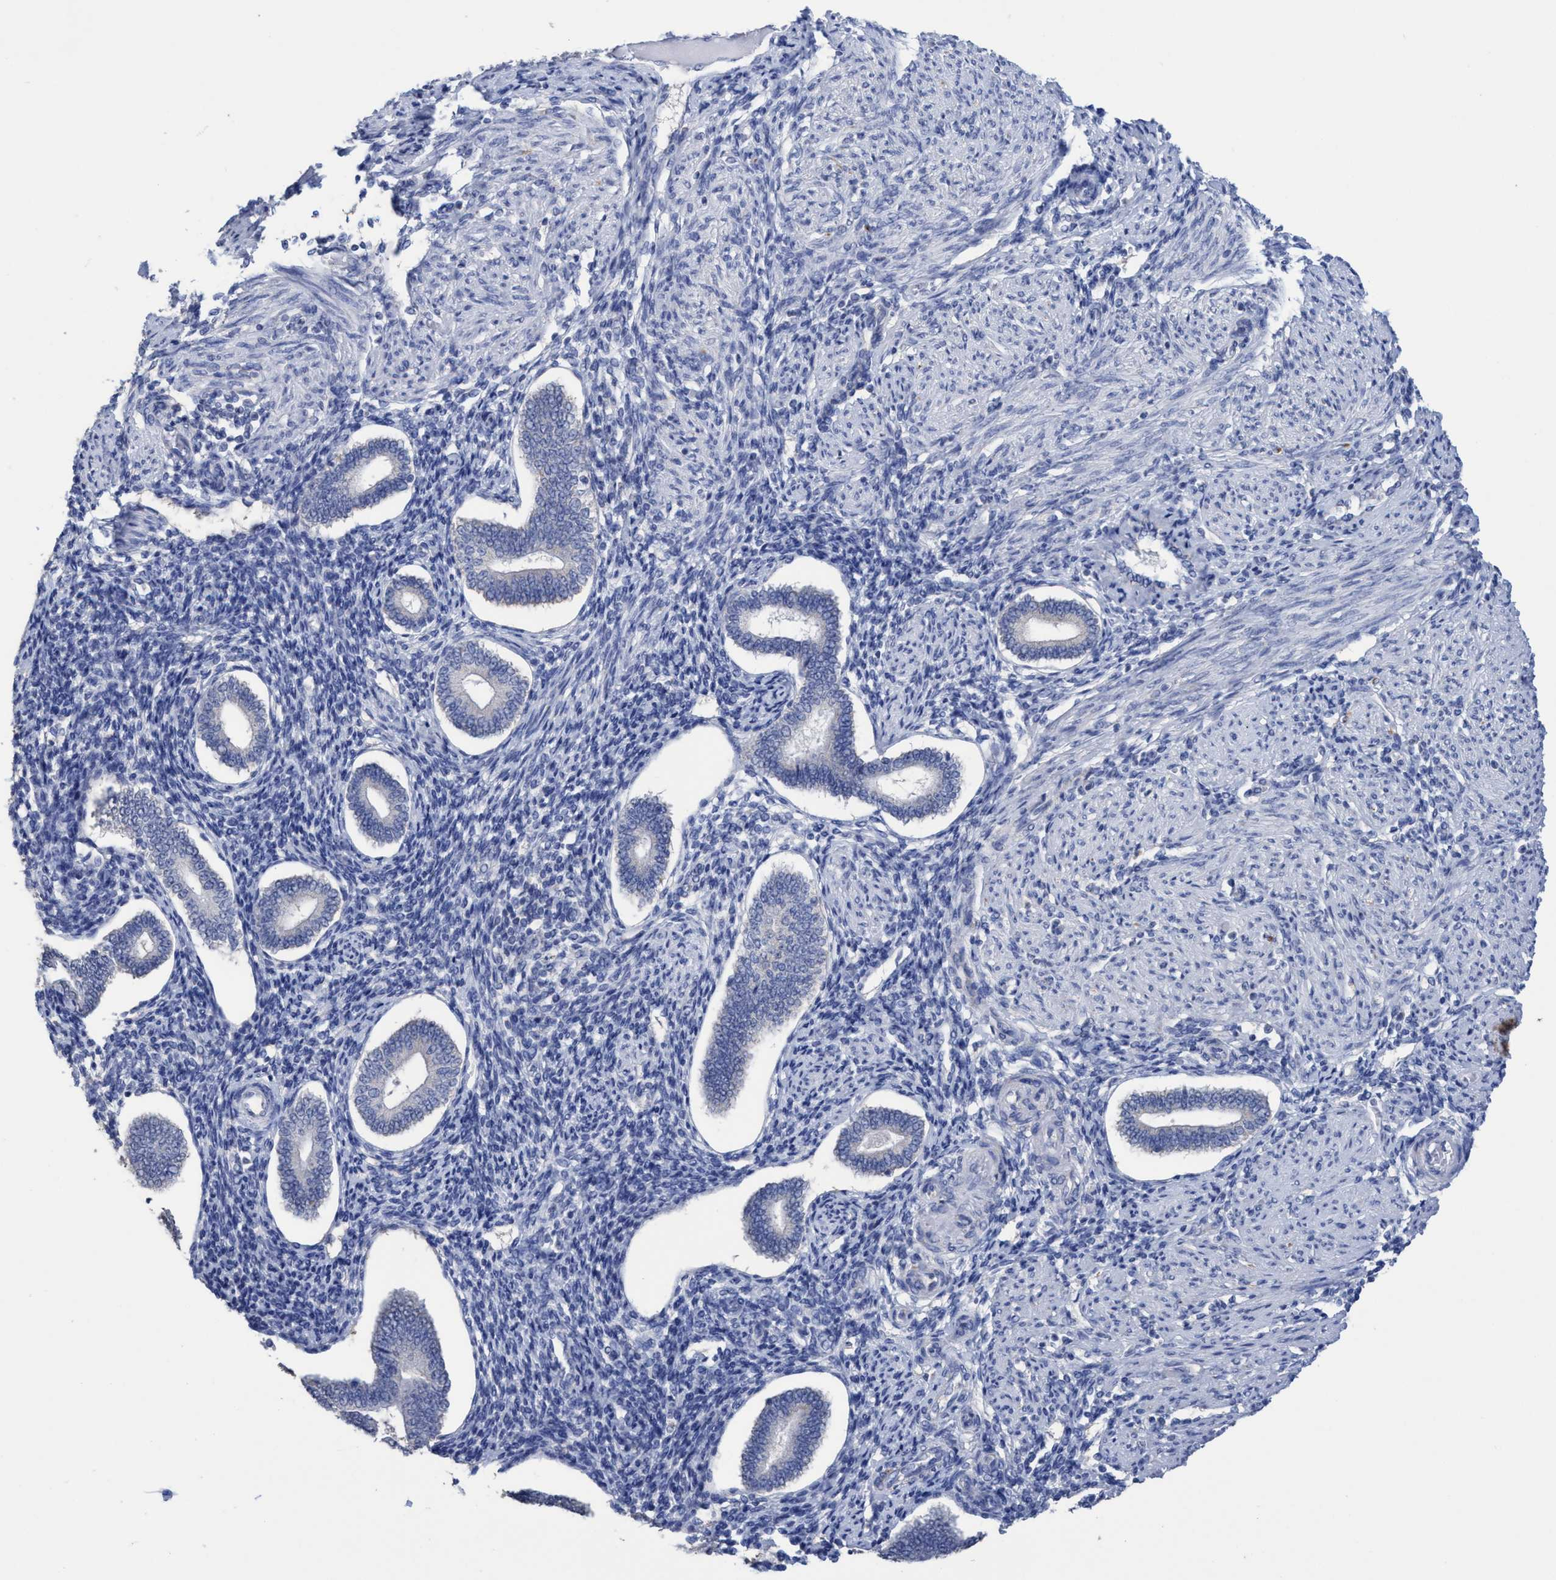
{"staining": {"intensity": "negative", "quantity": "none", "location": "none"}, "tissue": "endometrium", "cell_type": "Cells in endometrial stroma", "image_type": "normal", "snomed": [{"axis": "morphology", "description": "Normal tissue, NOS"}, {"axis": "topography", "description": "Endometrium"}], "caption": "IHC micrograph of unremarkable endometrium stained for a protein (brown), which reveals no expression in cells in endometrial stroma. (DAB IHC, high magnification).", "gene": "RSAD1", "patient": {"sex": "female", "age": 42}}